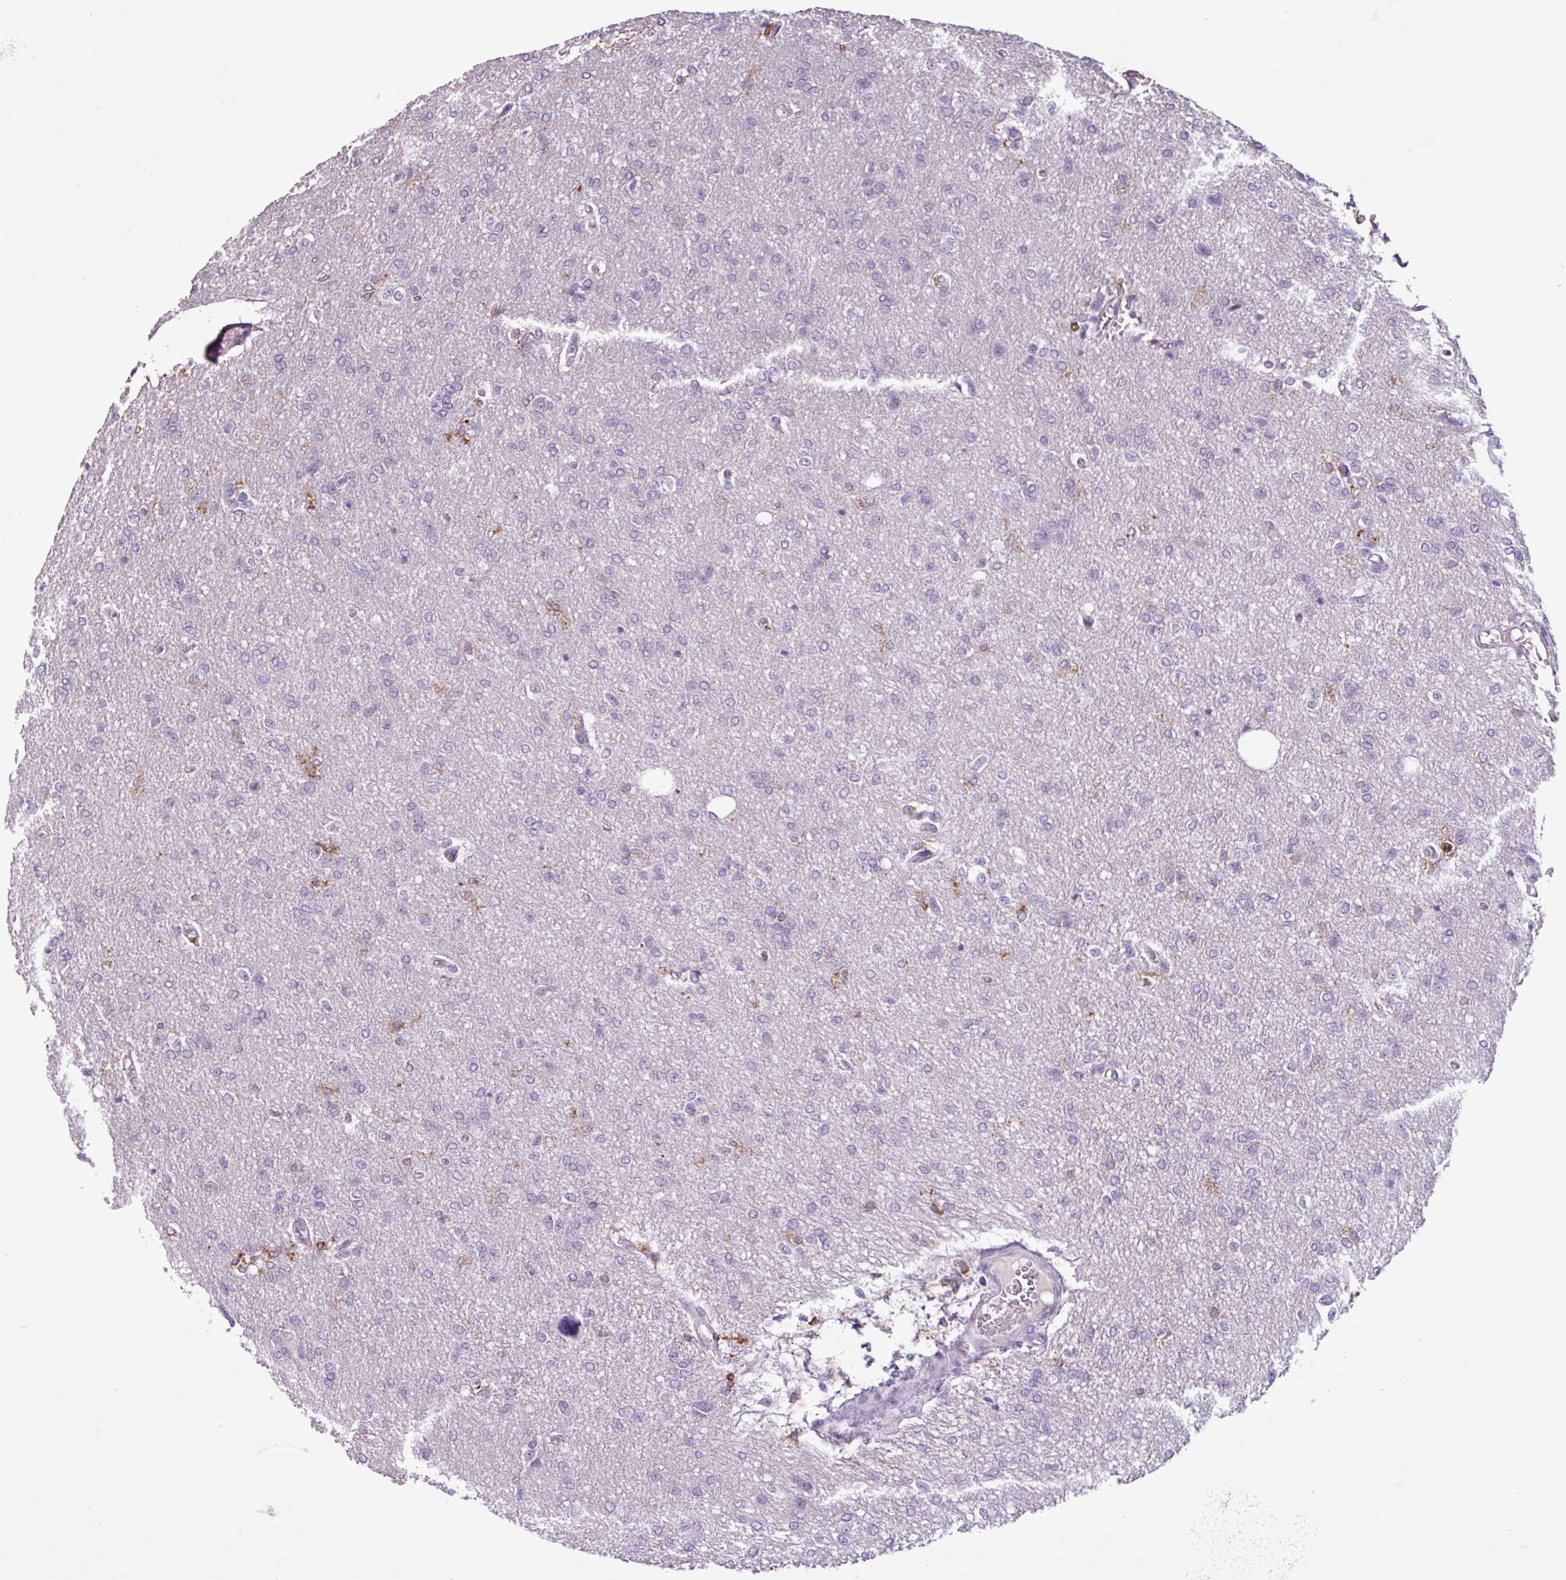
{"staining": {"intensity": "negative", "quantity": "none", "location": "none"}, "tissue": "glioma", "cell_type": "Tumor cells", "image_type": "cancer", "snomed": [{"axis": "morphology", "description": "Glioma, malignant, Low grade"}, {"axis": "topography", "description": "Brain"}], "caption": "High power microscopy histopathology image of an immunohistochemistry micrograph of glioma, revealing no significant staining in tumor cells.", "gene": "C9orf24", "patient": {"sex": "male", "age": 26}}